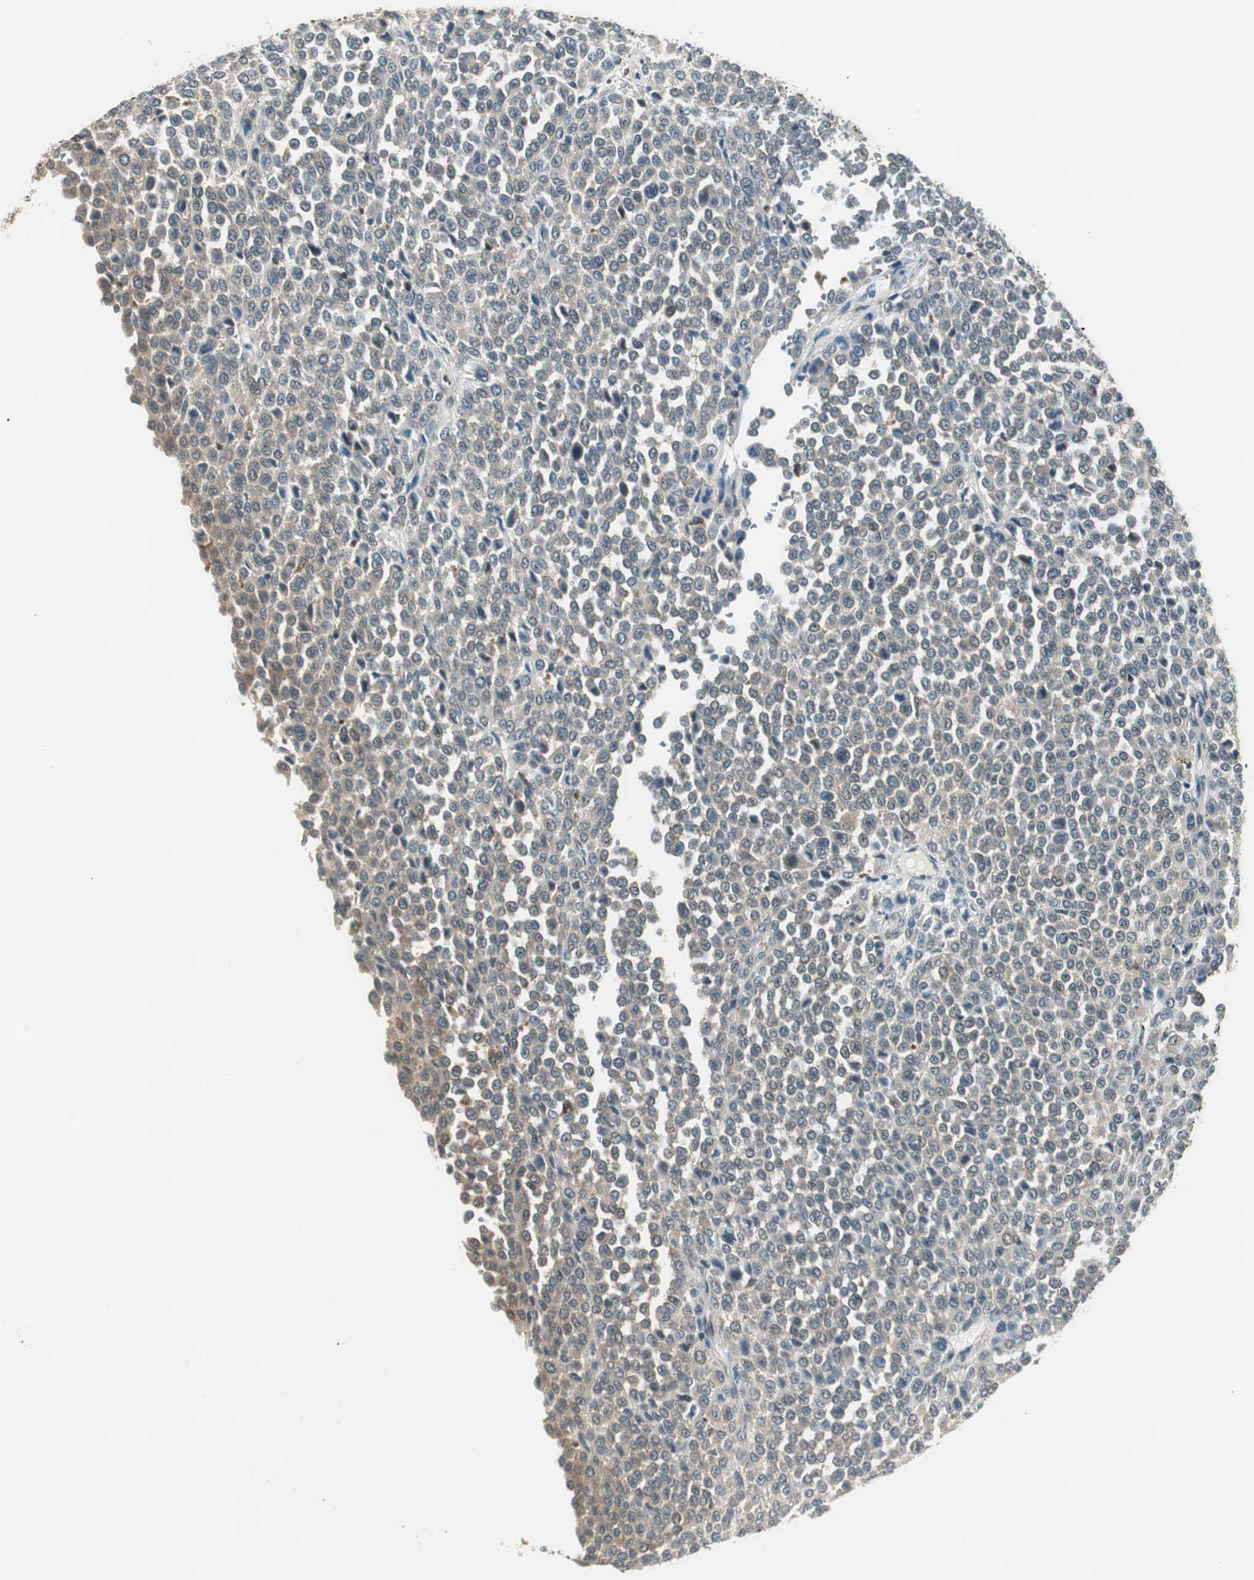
{"staining": {"intensity": "weak", "quantity": "<25%", "location": "cytoplasmic/membranous"}, "tissue": "melanoma", "cell_type": "Tumor cells", "image_type": "cancer", "snomed": [{"axis": "morphology", "description": "Malignant melanoma, Metastatic site"}, {"axis": "topography", "description": "Pancreas"}], "caption": "The histopathology image reveals no significant expression in tumor cells of malignant melanoma (metastatic site).", "gene": "NCK1", "patient": {"sex": "female", "age": 30}}